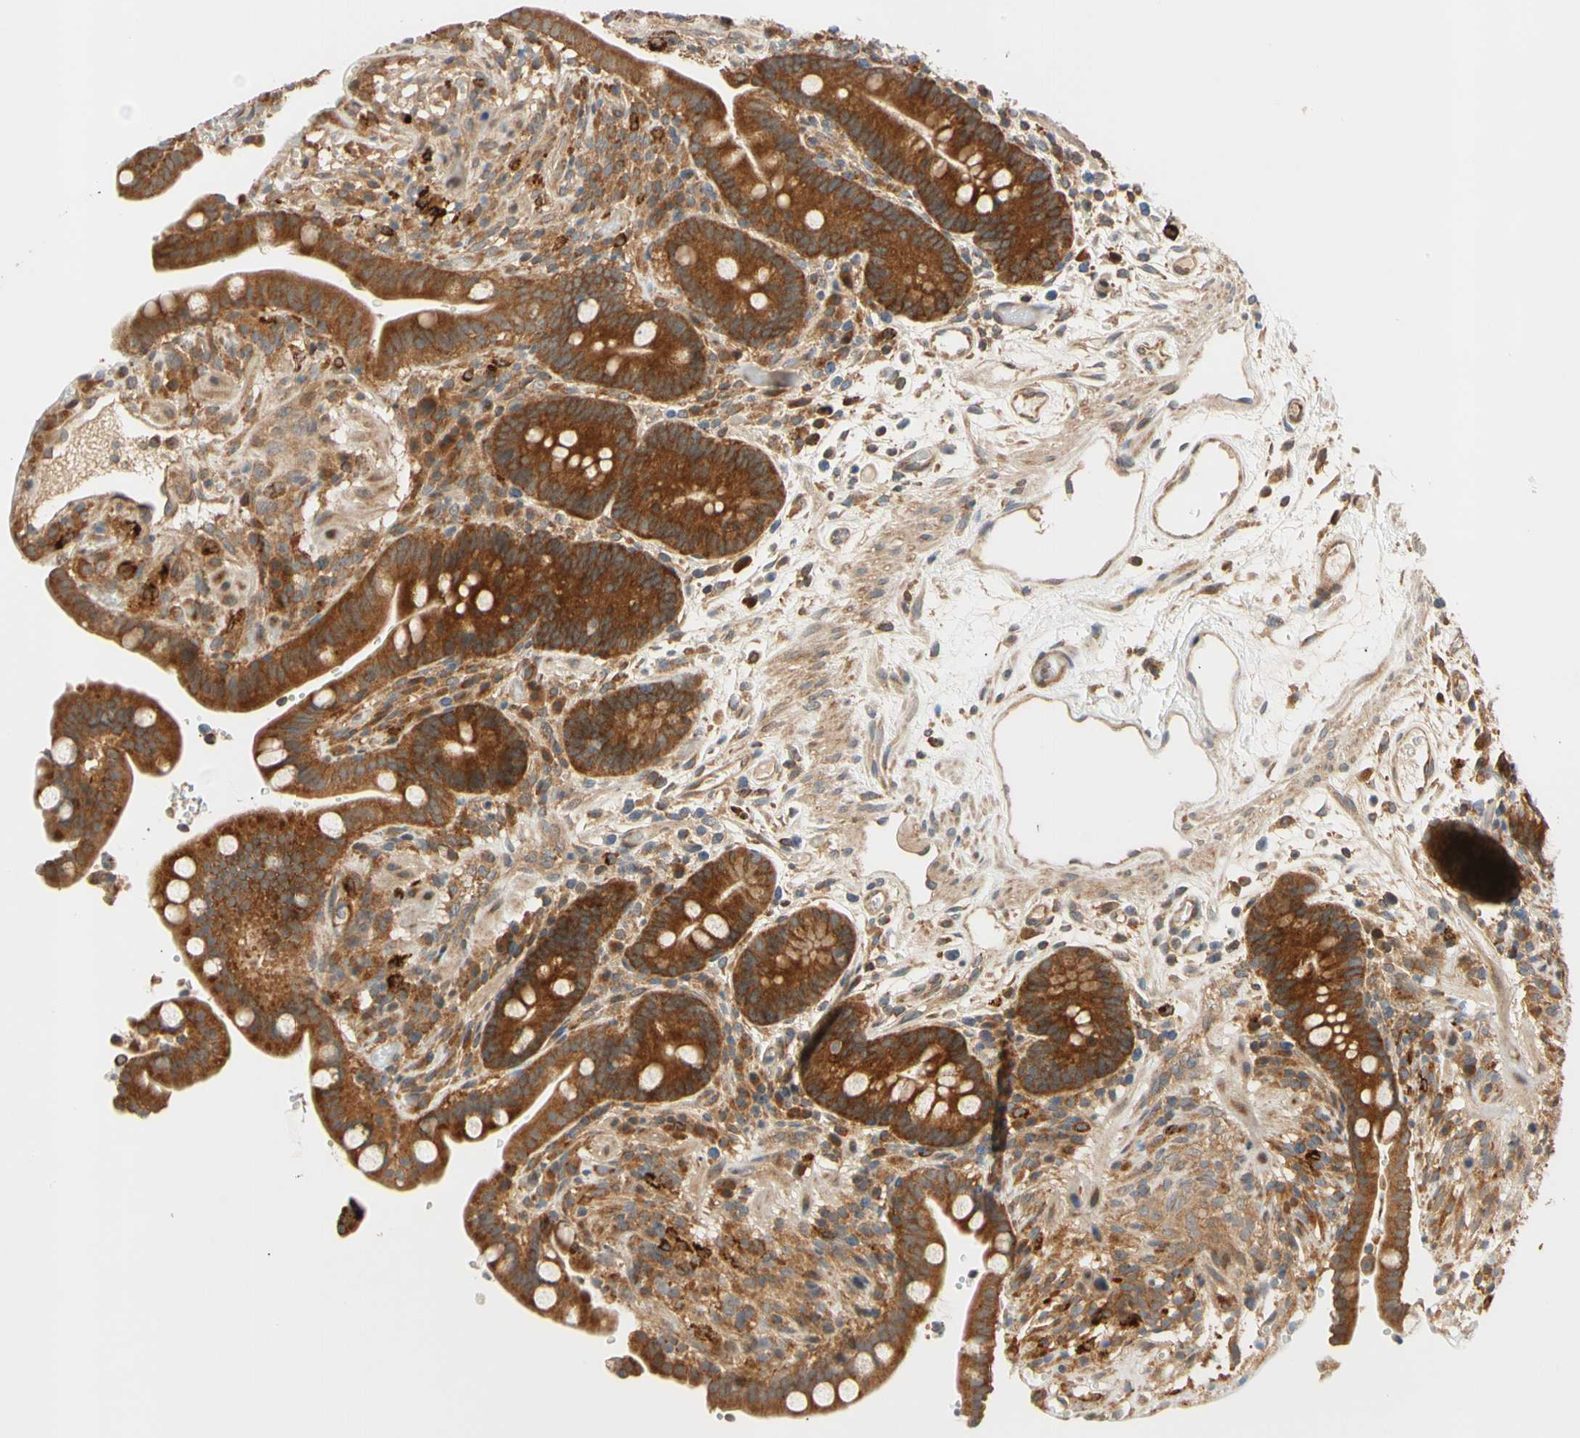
{"staining": {"intensity": "moderate", "quantity": ">75%", "location": "cytoplasmic/membranous"}, "tissue": "colon", "cell_type": "Endothelial cells", "image_type": "normal", "snomed": [{"axis": "morphology", "description": "Normal tissue, NOS"}, {"axis": "topography", "description": "Colon"}], "caption": "A high-resolution image shows immunohistochemistry staining of normal colon, which shows moderate cytoplasmic/membranous positivity in about >75% of endothelial cells.", "gene": "ANKHD1", "patient": {"sex": "male", "age": 73}}